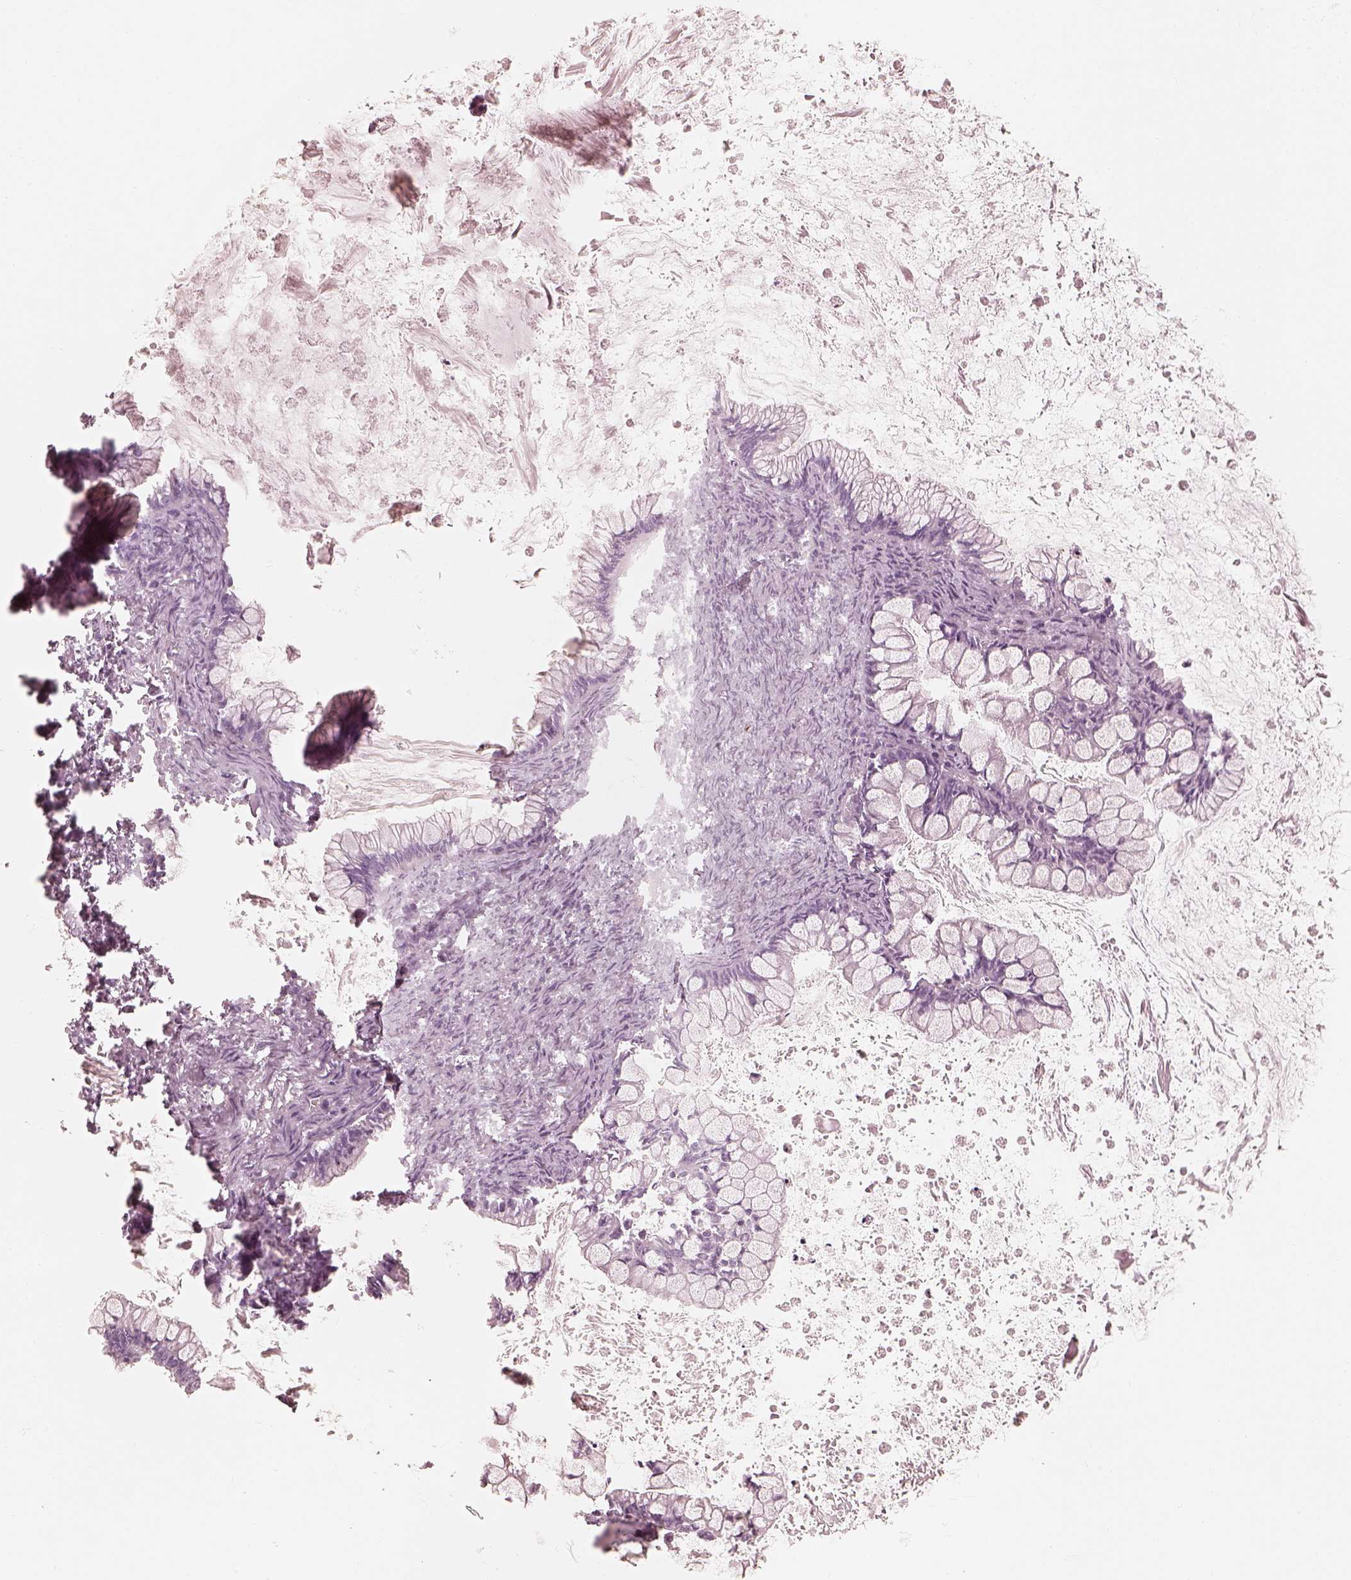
{"staining": {"intensity": "negative", "quantity": "none", "location": "none"}, "tissue": "ovarian cancer", "cell_type": "Tumor cells", "image_type": "cancer", "snomed": [{"axis": "morphology", "description": "Cystadenocarcinoma, mucinous, NOS"}, {"axis": "topography", "description": "Ovary"}], "caption": "This micrograph is of ovarian cancer (mucinous cystadenocarcinoma) stained with IHC to label a protein in brown with the nuclei are counter-stained blue. There is no staining in tumor cells. The staining is performed using DAB (3,3'-diaminobenzidine) brown chromogen with nuclei counter-stained in using hematoxylin.", "gene": "CALR3", "patient": {"sex": "female", "age": 67}}